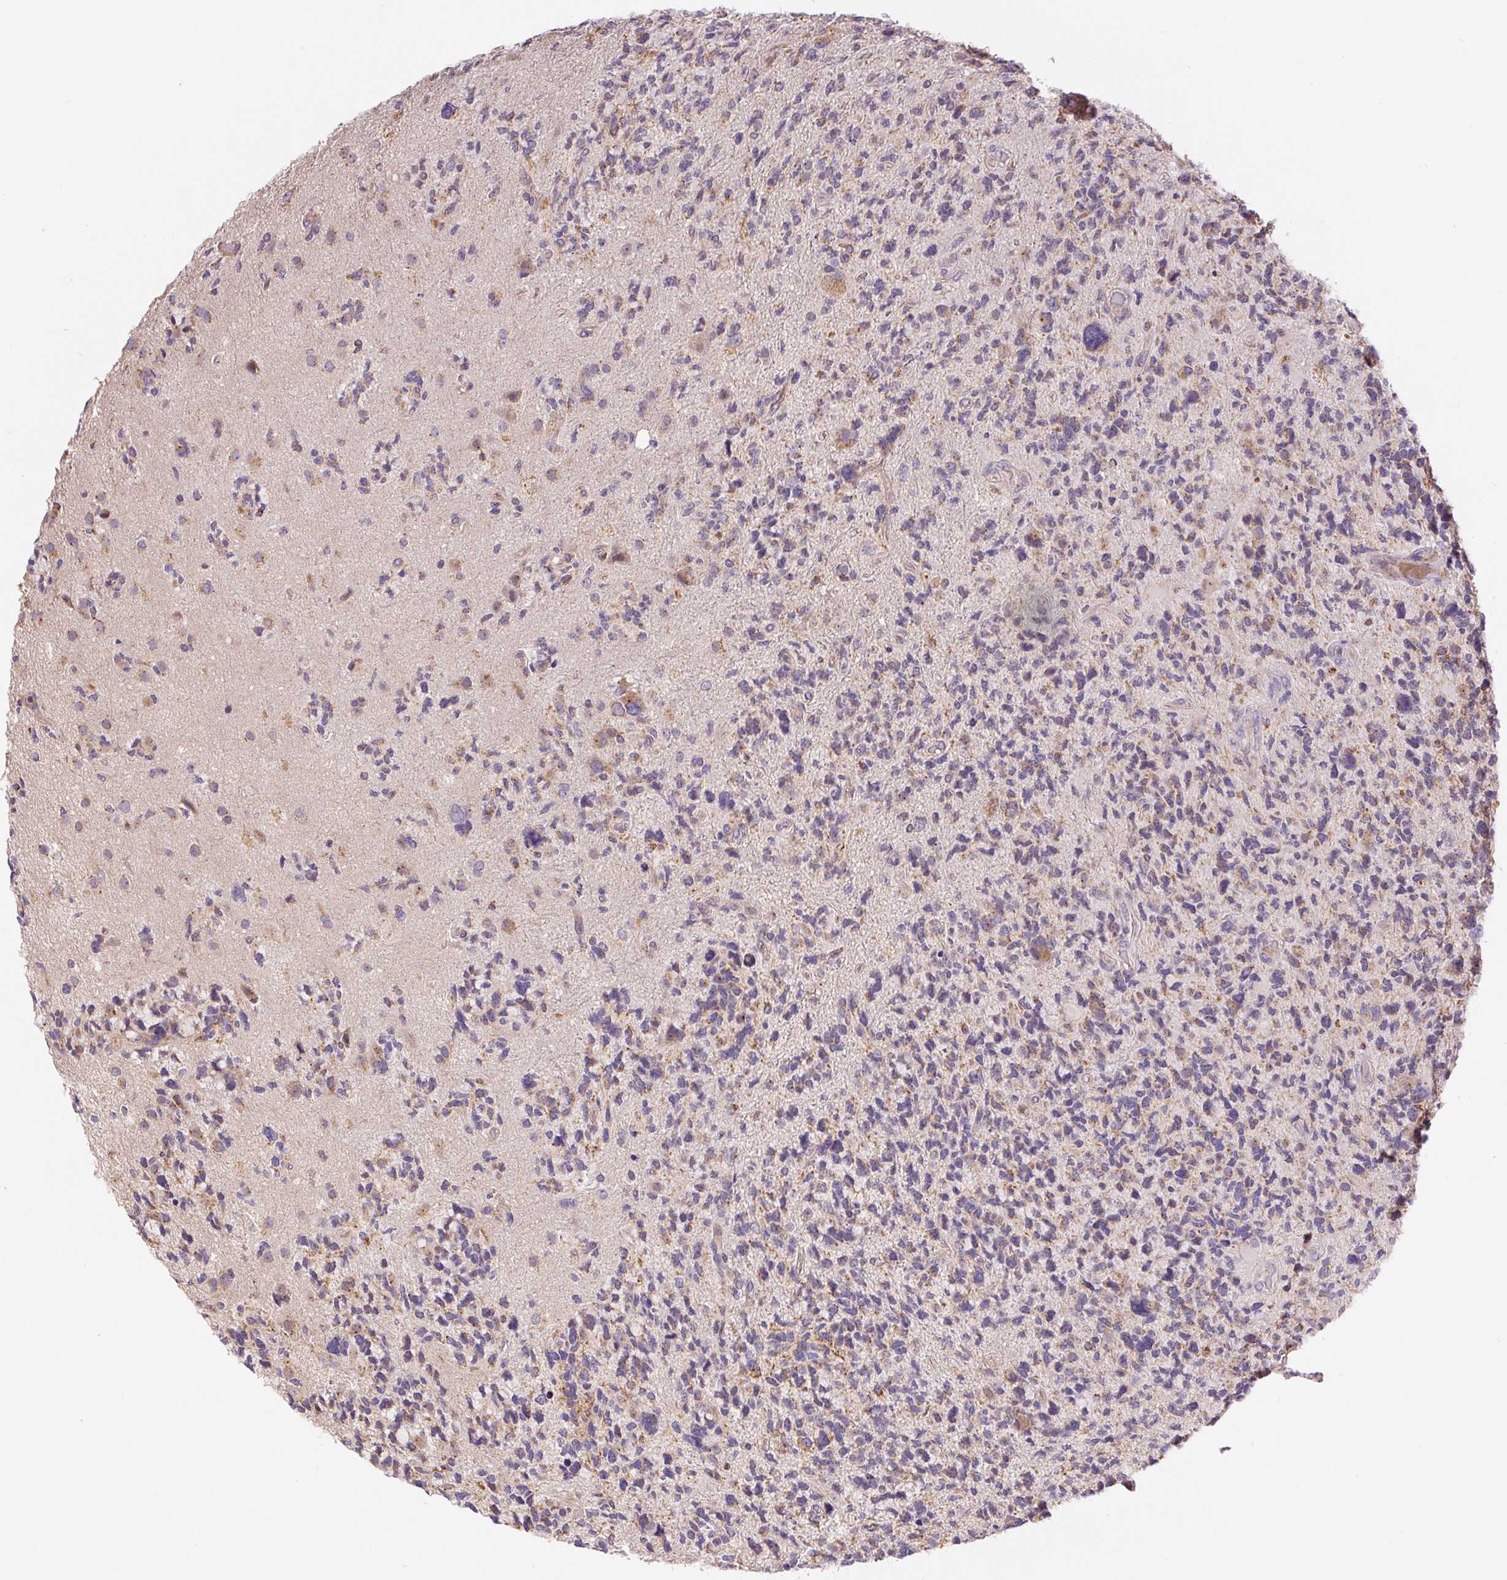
{"staining": {"intensity": "weak", "quantity": "<25%", "location": "cytoplasmic/membranous"}, "tissue": "glioma", "cell_type": "Tumor cells", "image_type": "cancer", "snomed": [{"axis": "morphology", "description": "Glioma, malignant, High grade"}, {"axis": "topography", "description": "Brain"}], "caption": "The image displays no staining of tumor cells in glioma. (Brightfield microscopy of DAB immunohistochemistry (IHC) at high magnification).", "gene": "EMC6", "patient": {"sex": "female", "age": 71}}